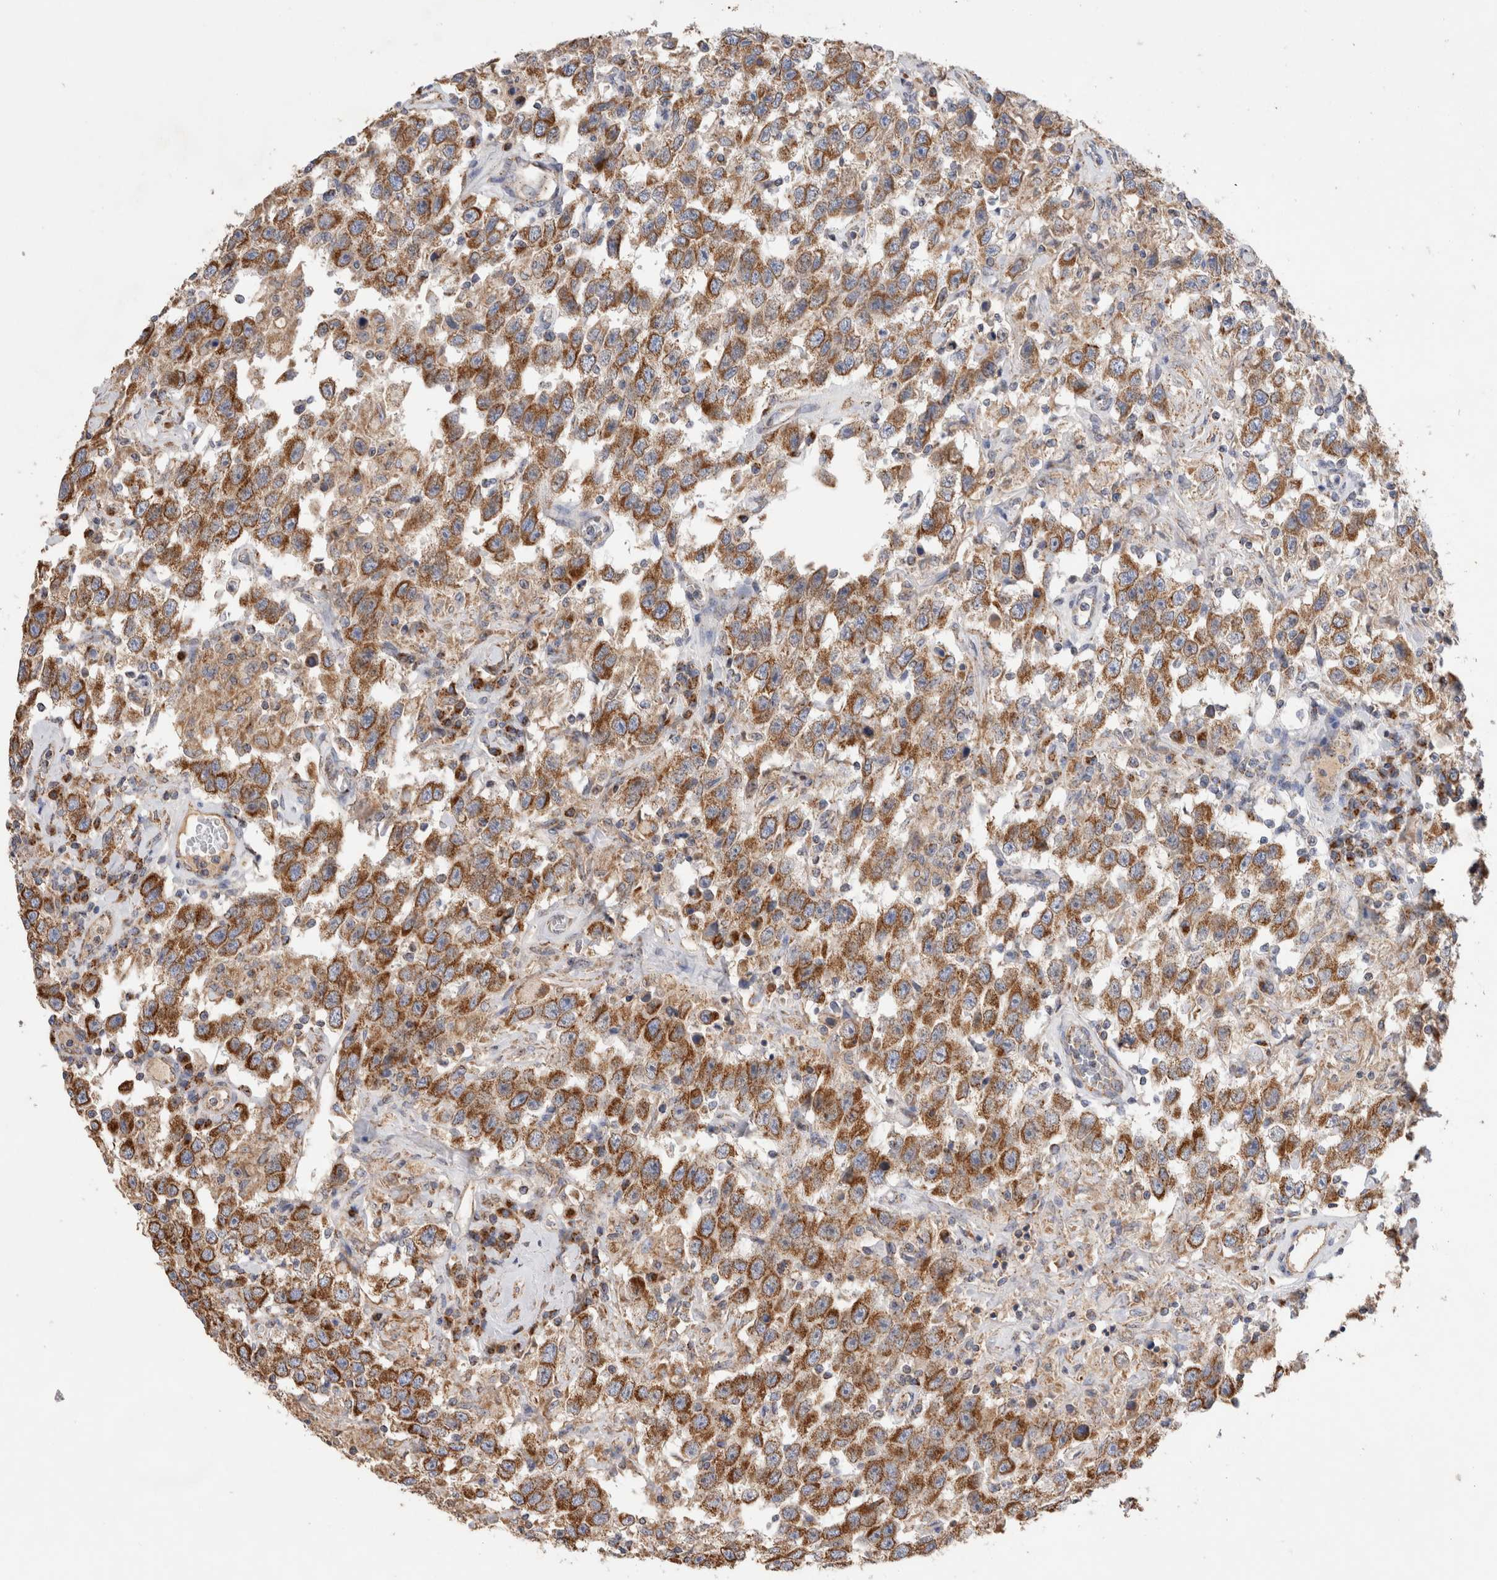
{"staining": {"intensity": "moderate", "quantity": ">75%", "location": "cytoplasmic/membranous"}, "tissue": "testis cancer", "cell_type": "Tumor cells", "image_type": "cancer", "snomed": [{"axis": "morphology", "description": "Seminoma, NOS"}, {"axis": "topography", "description": "Testis"}], "caption": "Immunohistochemistry image of human testis seminoma stained for a protein (brown), which demonstrates medium levels of moderate cytoplasmic/membranous expression in about >75% of tumor cells.", "gene": "IARS2", "patient": {"sex": "male", "age": 41}}